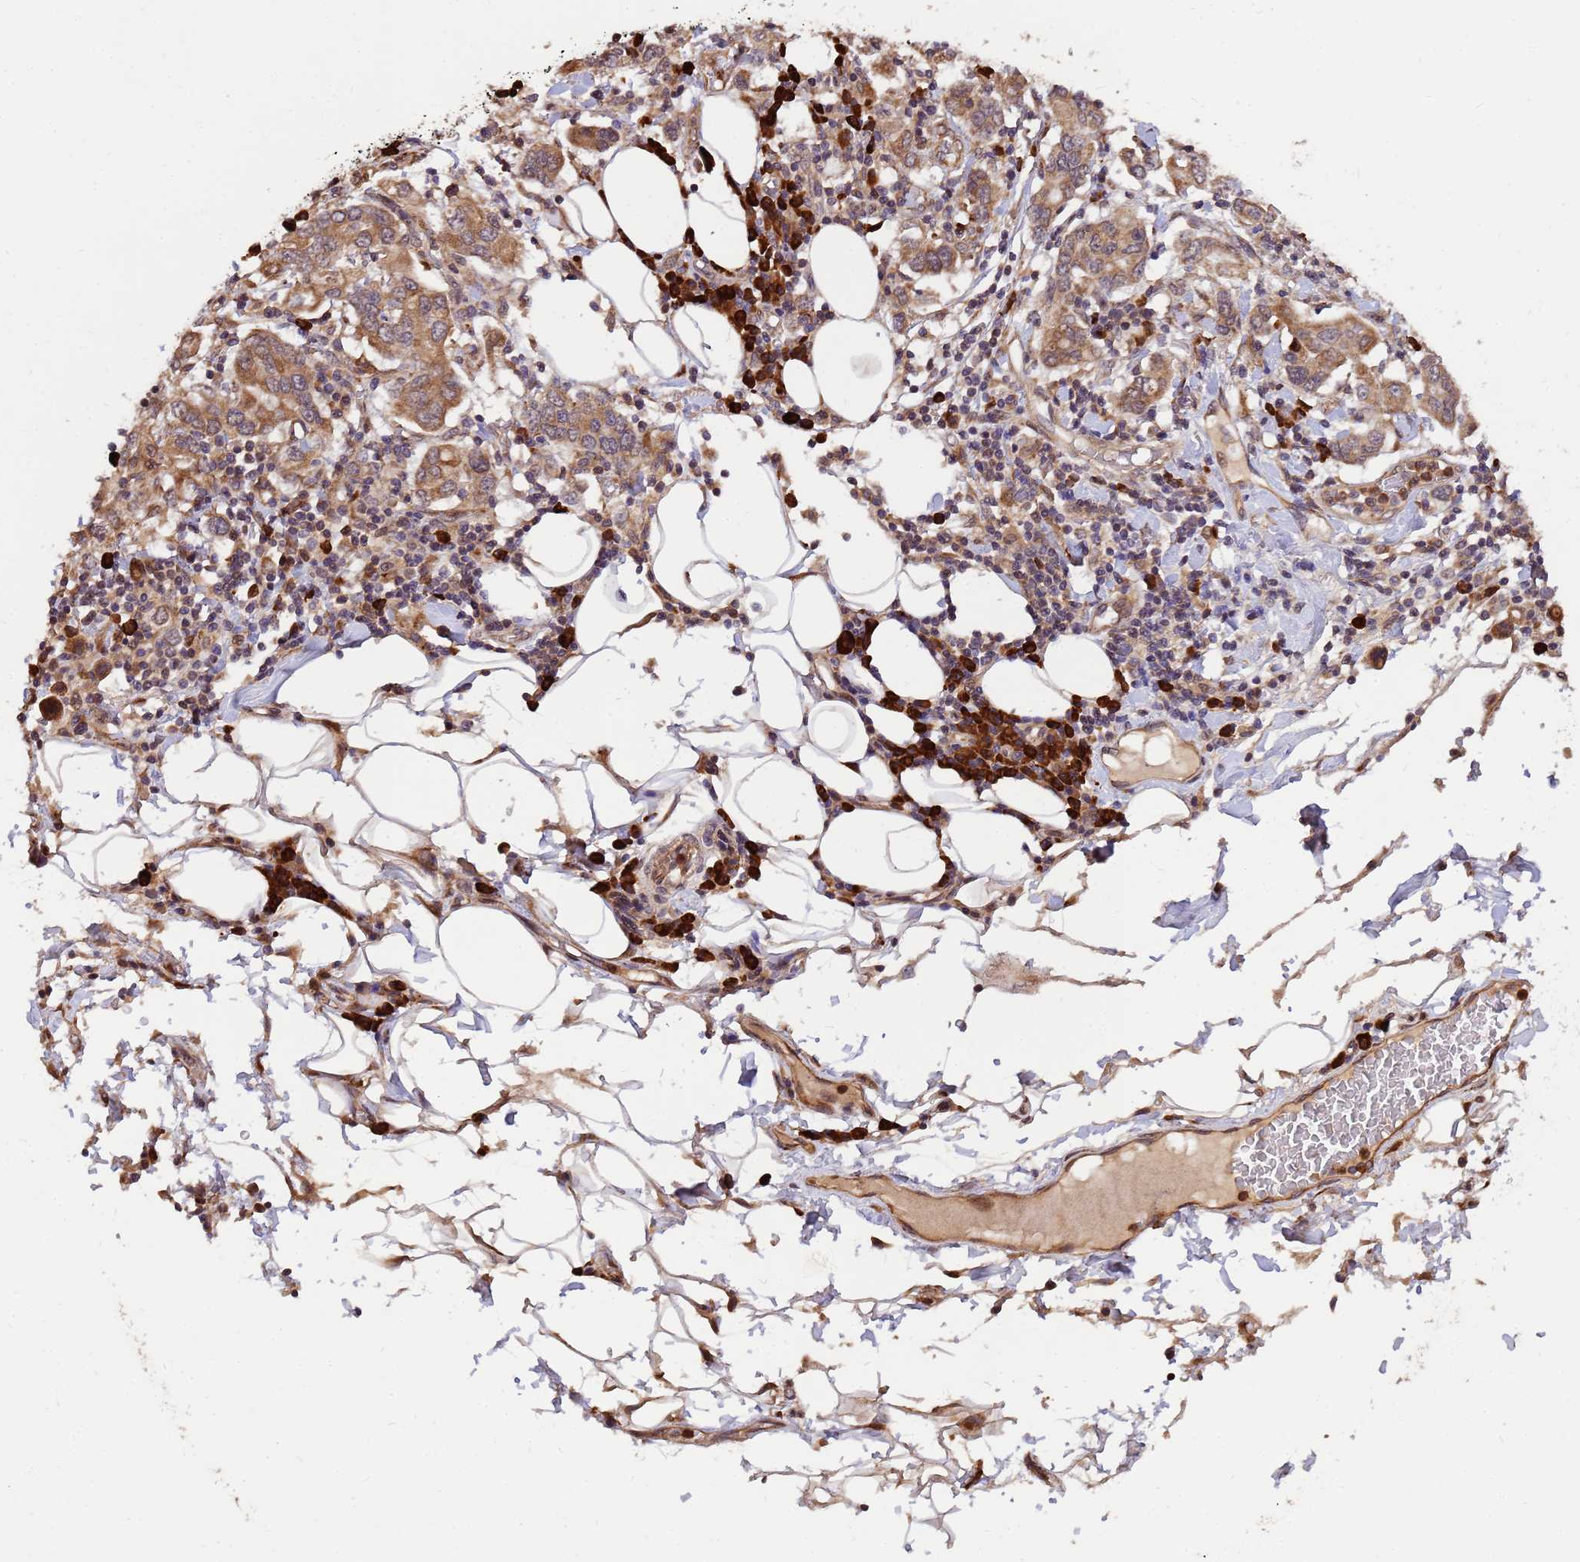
{"staining": {"intensity": "moderate", "quantity": ">75%", "location": "cytoplasmic/membranous"}, "tissue": "stomach cancer", "cell_type": "Tumor cells", "image_type": "cancer", "snomed": [{"axis": "morphology", "description": "Adenocarcinoma, NOS"}, {"axis": "topography", "description": "Stomach, upper"}, {"axis": "topography", "description": "Stomach"}], "caption": "The micrograph reveals immunohistochemical staining of stomach cancer (adenocarcinoma). There is moderate cytoplasmic/membranous staining is present in approximately >75% of tumor cells. The protein is stained brown, and the nuclei are stained in blue (DAB (3,3'-diaminobenzidine) IHC with brightfield microscopy, high magnification).", "gene": "ZNF619", "patient": {"sex": "male", "age": 62}}